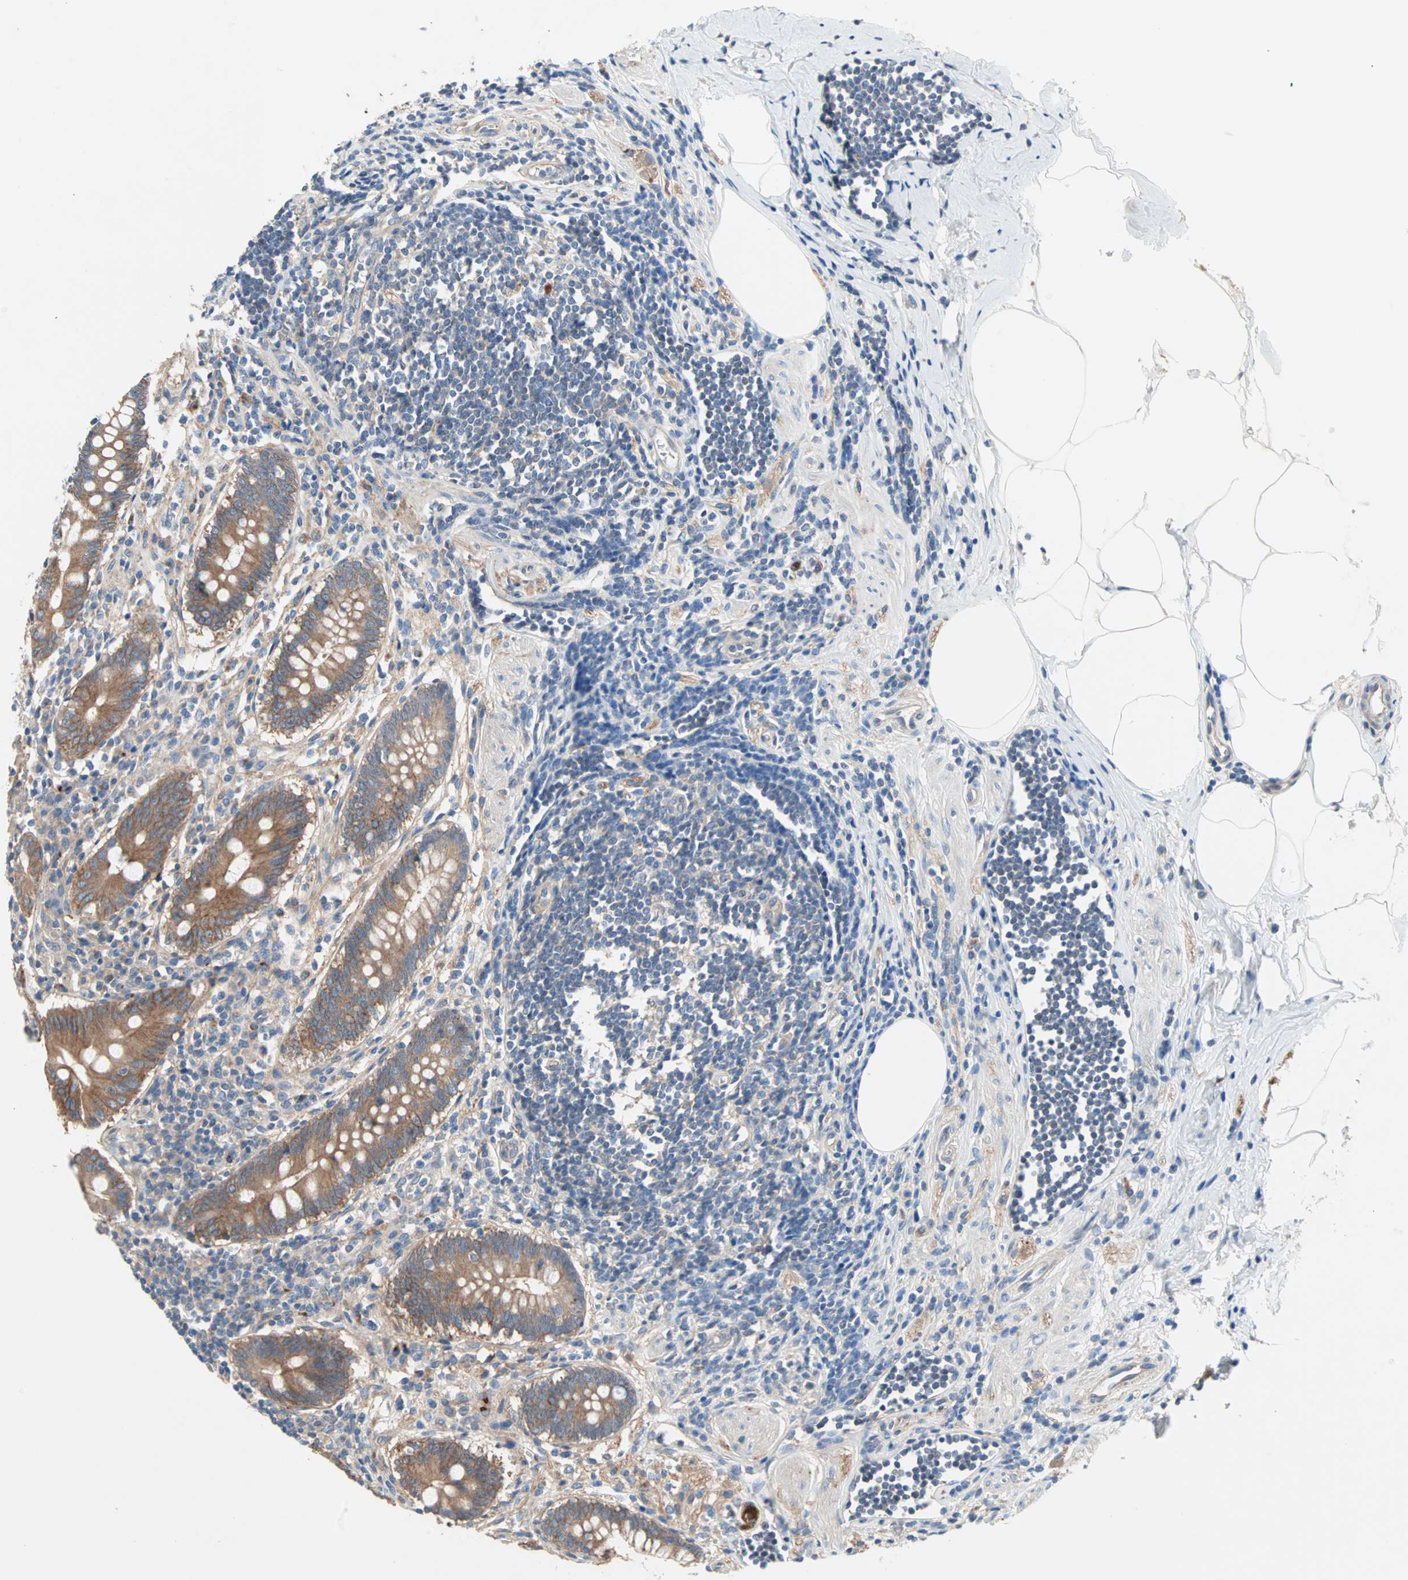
{"staining": {"intensity": "moderate", "quantity": ">75%", "location": "cytoplasmic/membranous"}, "tissue": "appendix", "cell_type": "Glandular cells", "image_type": "normal", "snomed": [{"axis": "morphology", "description": "Normal tissue, NOS"}, {"axis": "topography", "description": "Appendix"}], "caption": "Immunohistochemistry (DAB (3,3'-diaminobenzidine)) staining of unremarkable human appendix reveals moderate cytoplasmic/membranous protein expression in about >75% of glandular cells.", "gene": "PDE8A", "patient": {"sex": "female", "age": 50}}